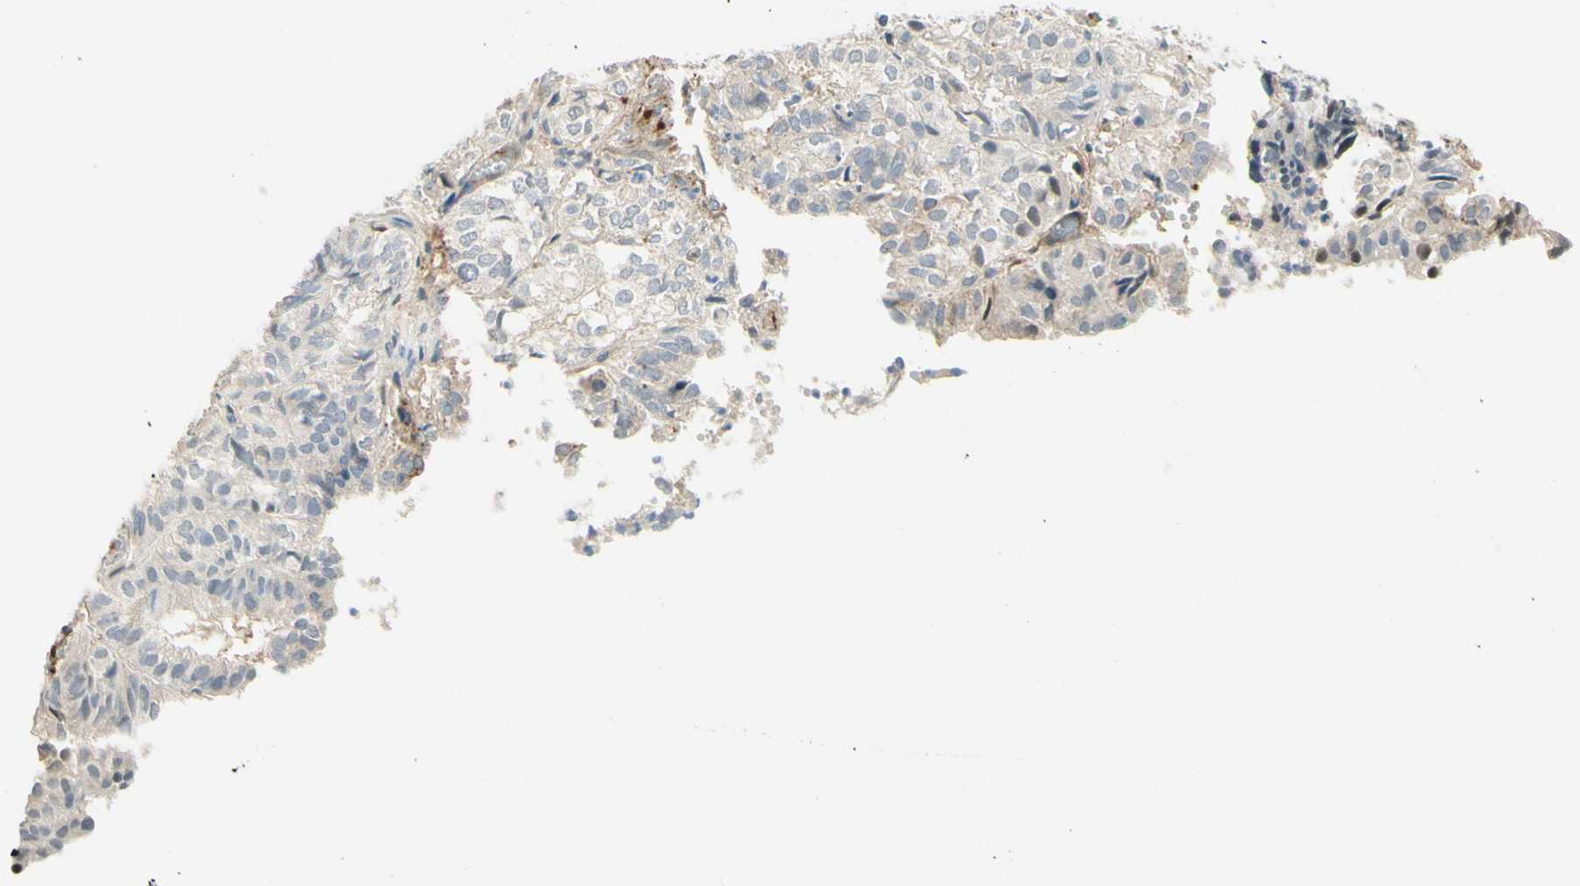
{"staining": {"intensity": "weak", "quantity": "<25%", "location": "cytoplasmic/membranous"}, "tissue": "endometrial cancer", "cell_type": "Tumor cells", "image_type": "cancer", "snomed": [{"axis": "morphology", "description": "Adenocarcinoma, NOS"}, {"axis": "topography", "description": "Uterus"}], "caption": "The histopathology image displays no staining of tumor cells in endometrial cancer (adenocarcinoma).", "gene": "ANGPT2", "patient": {"sex": "female", "age": 60}}